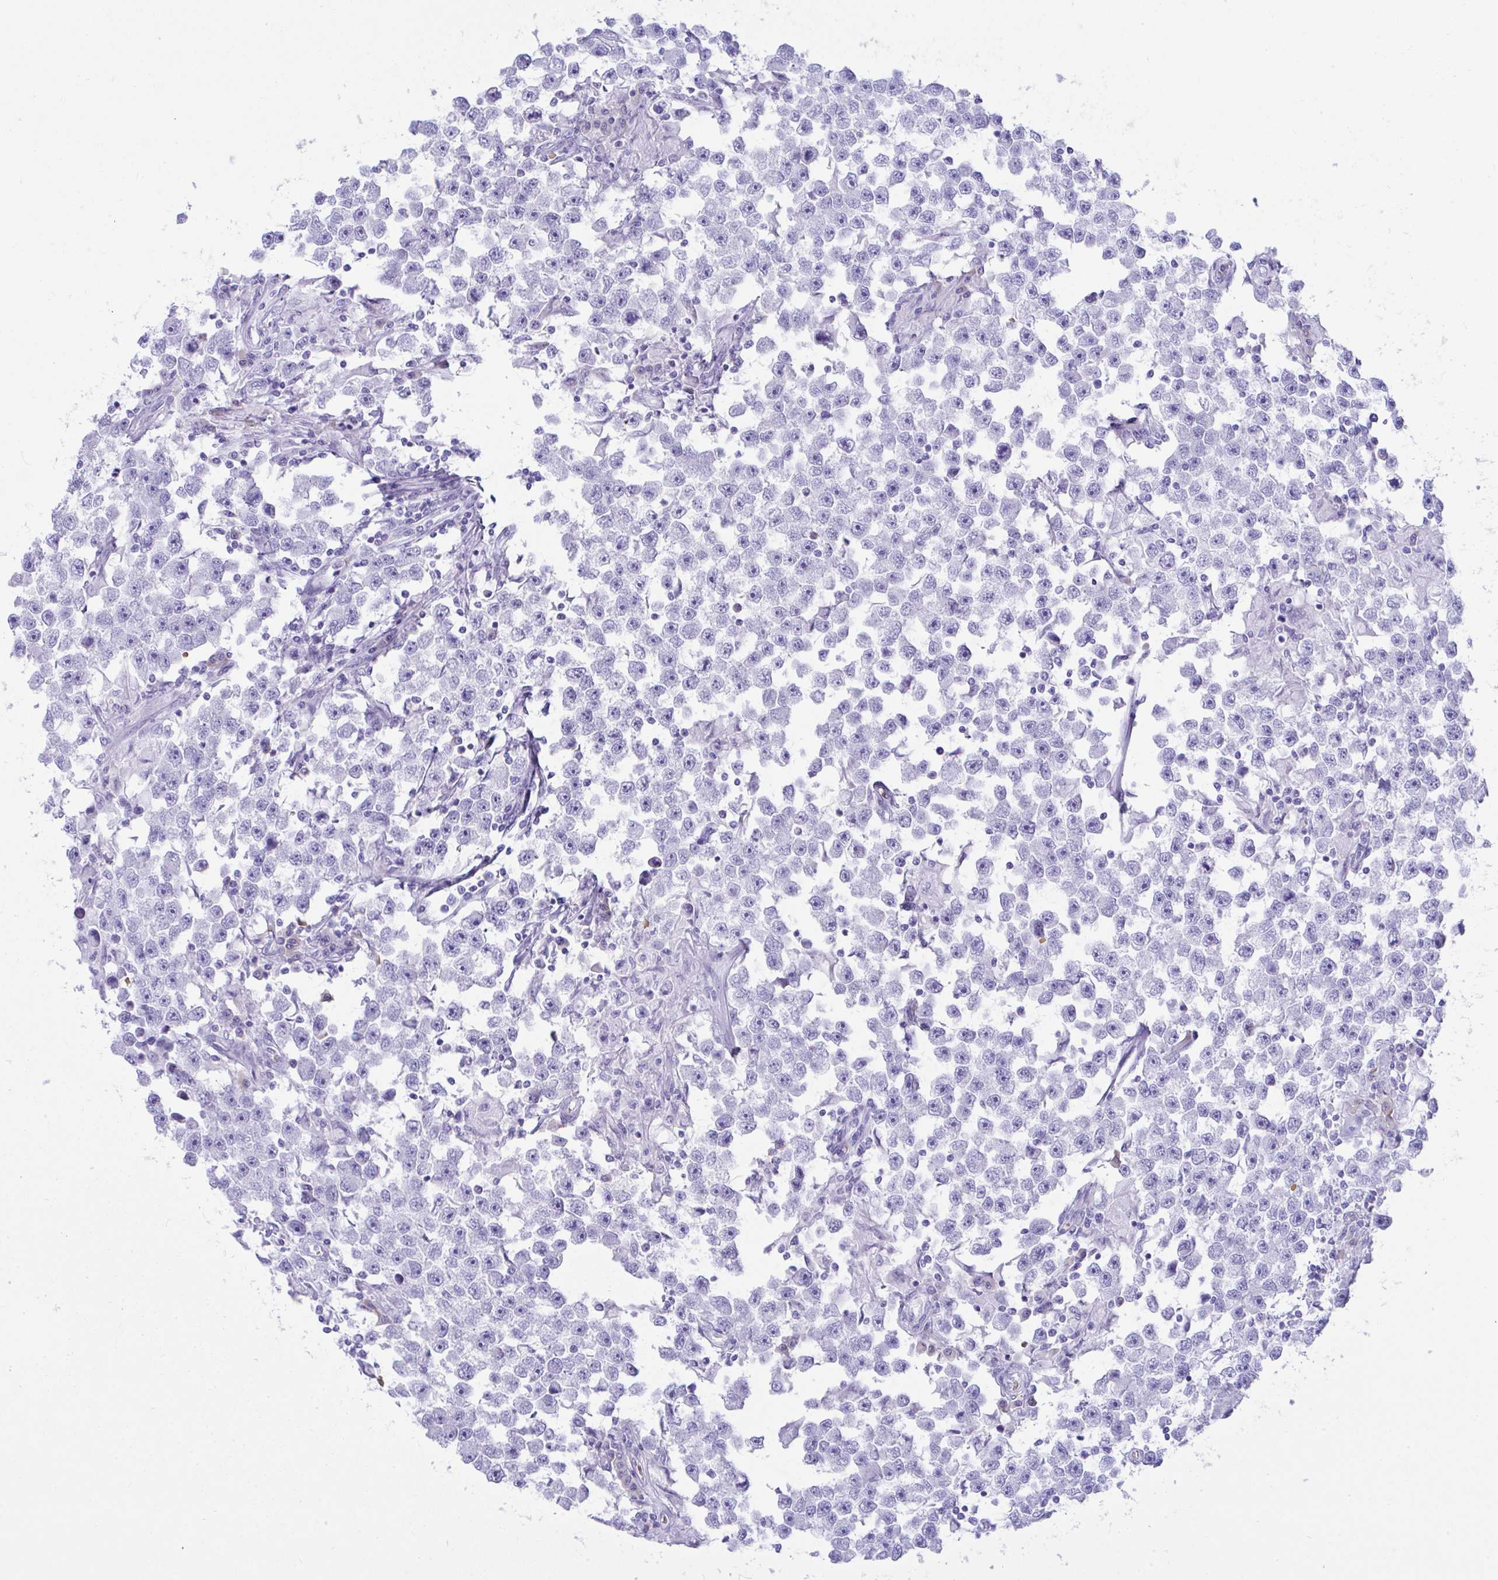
{"staining": {"intensity": "negative", "quantity": "none", "location": "none"}, "tissue": "testis cancer", "cell_type": "Tumor cells", "image_type": "cancer", "snomed": [{"axis": "morphology", "description": "Seminoma, NOS"}, {"axis": "topography", "description": "Testis"}], "caption": "Human testis seminoma stained for a protein using IHC displays no staining in tumor cells.", "gene": "SEL1L2", "patient": {"sex": "male", "age": 33}}